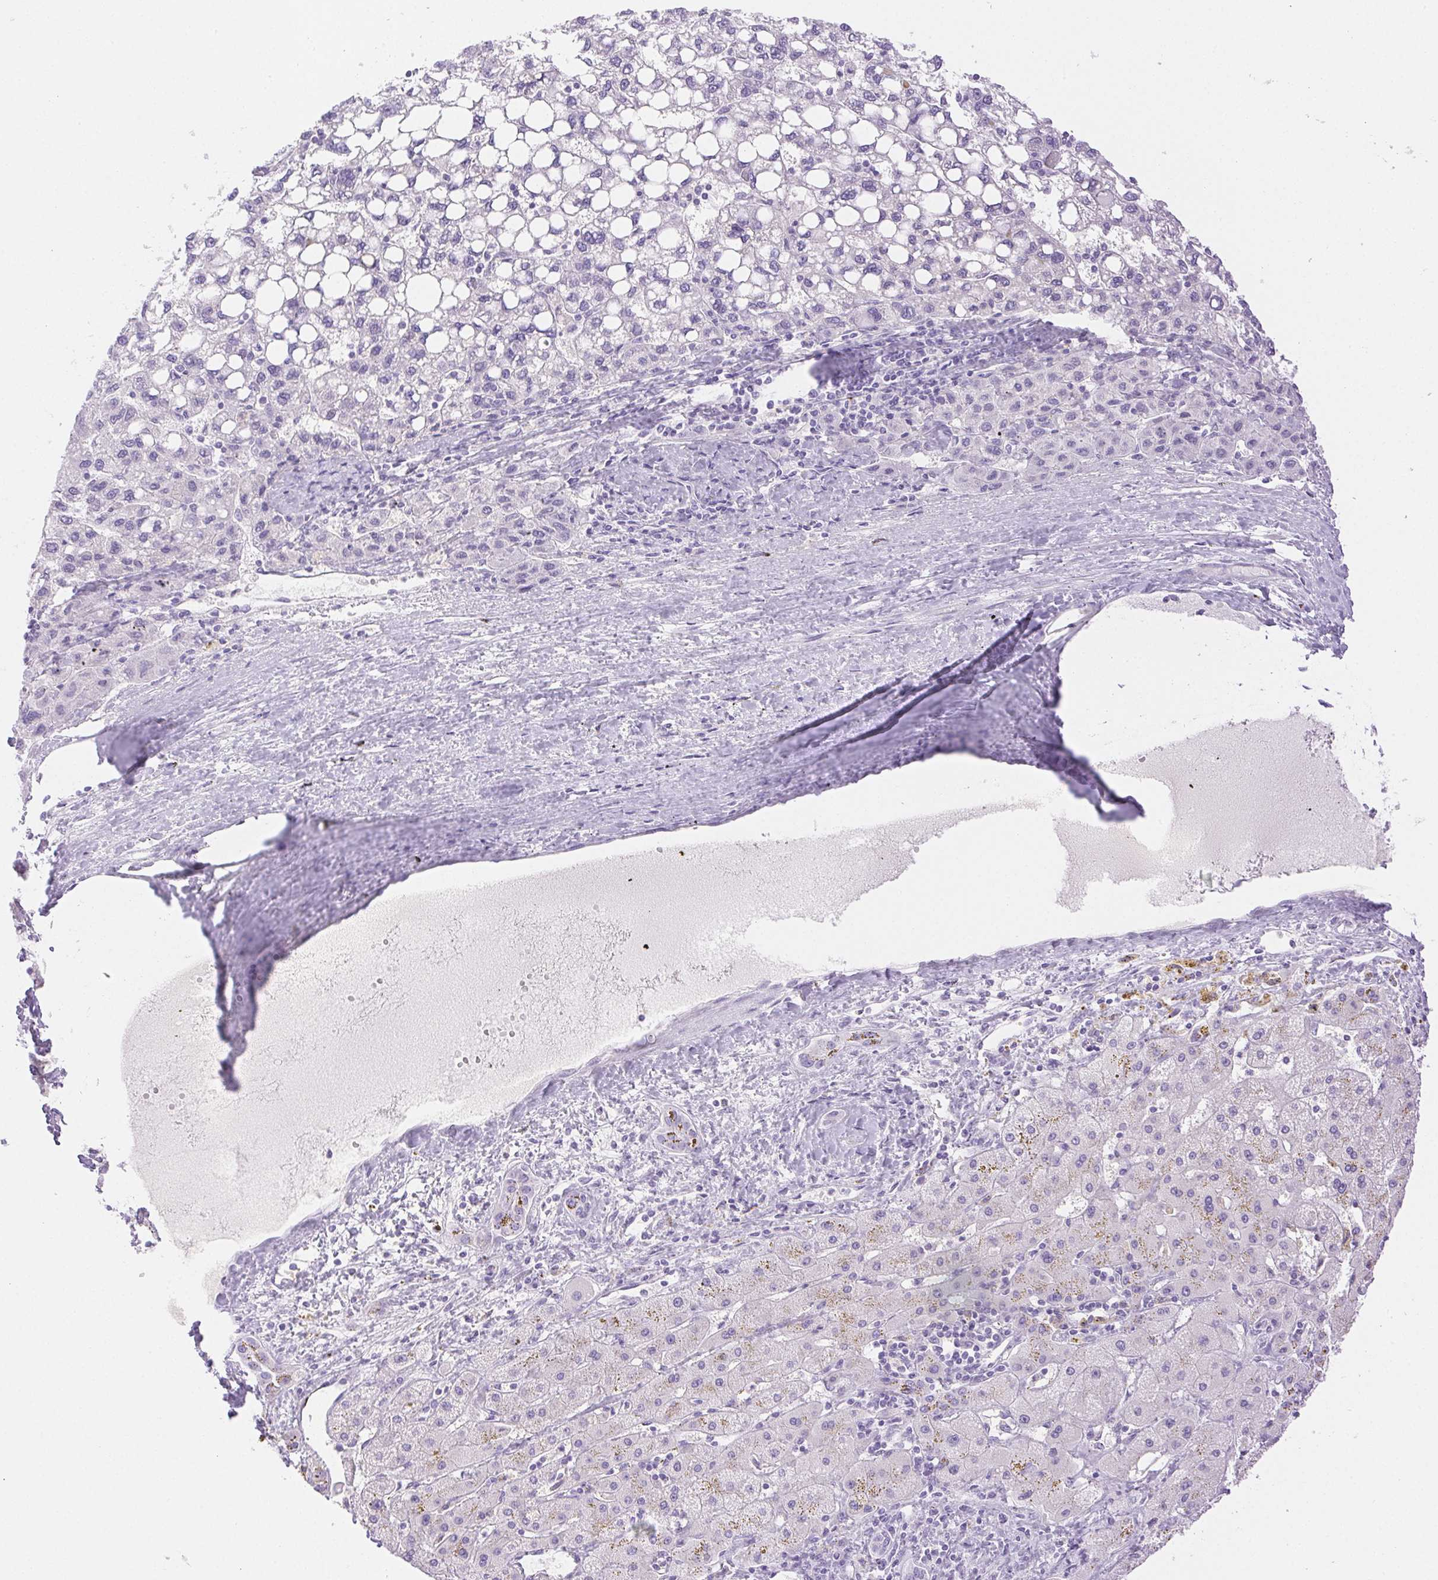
{"staining": {"intensity": "negative", "quantity": "none", "location": "none"}, "tissue": "liver cancer", "cell_type": "Tumor cells", "image_type": "cancer", "snomed": [{"axis": "morphology", "description": "Carcinoma, Hepatocellular, NOS"}, {"axis": "topography", "description": "Liver"}], "caption": "Immunohistochemical staining of human liver cancer (hepatocellular carcinoma) exhibits no significant staining in tumor cells.", "gene": "SPACA4", "patient": {"sex": "female", "age": 82}}